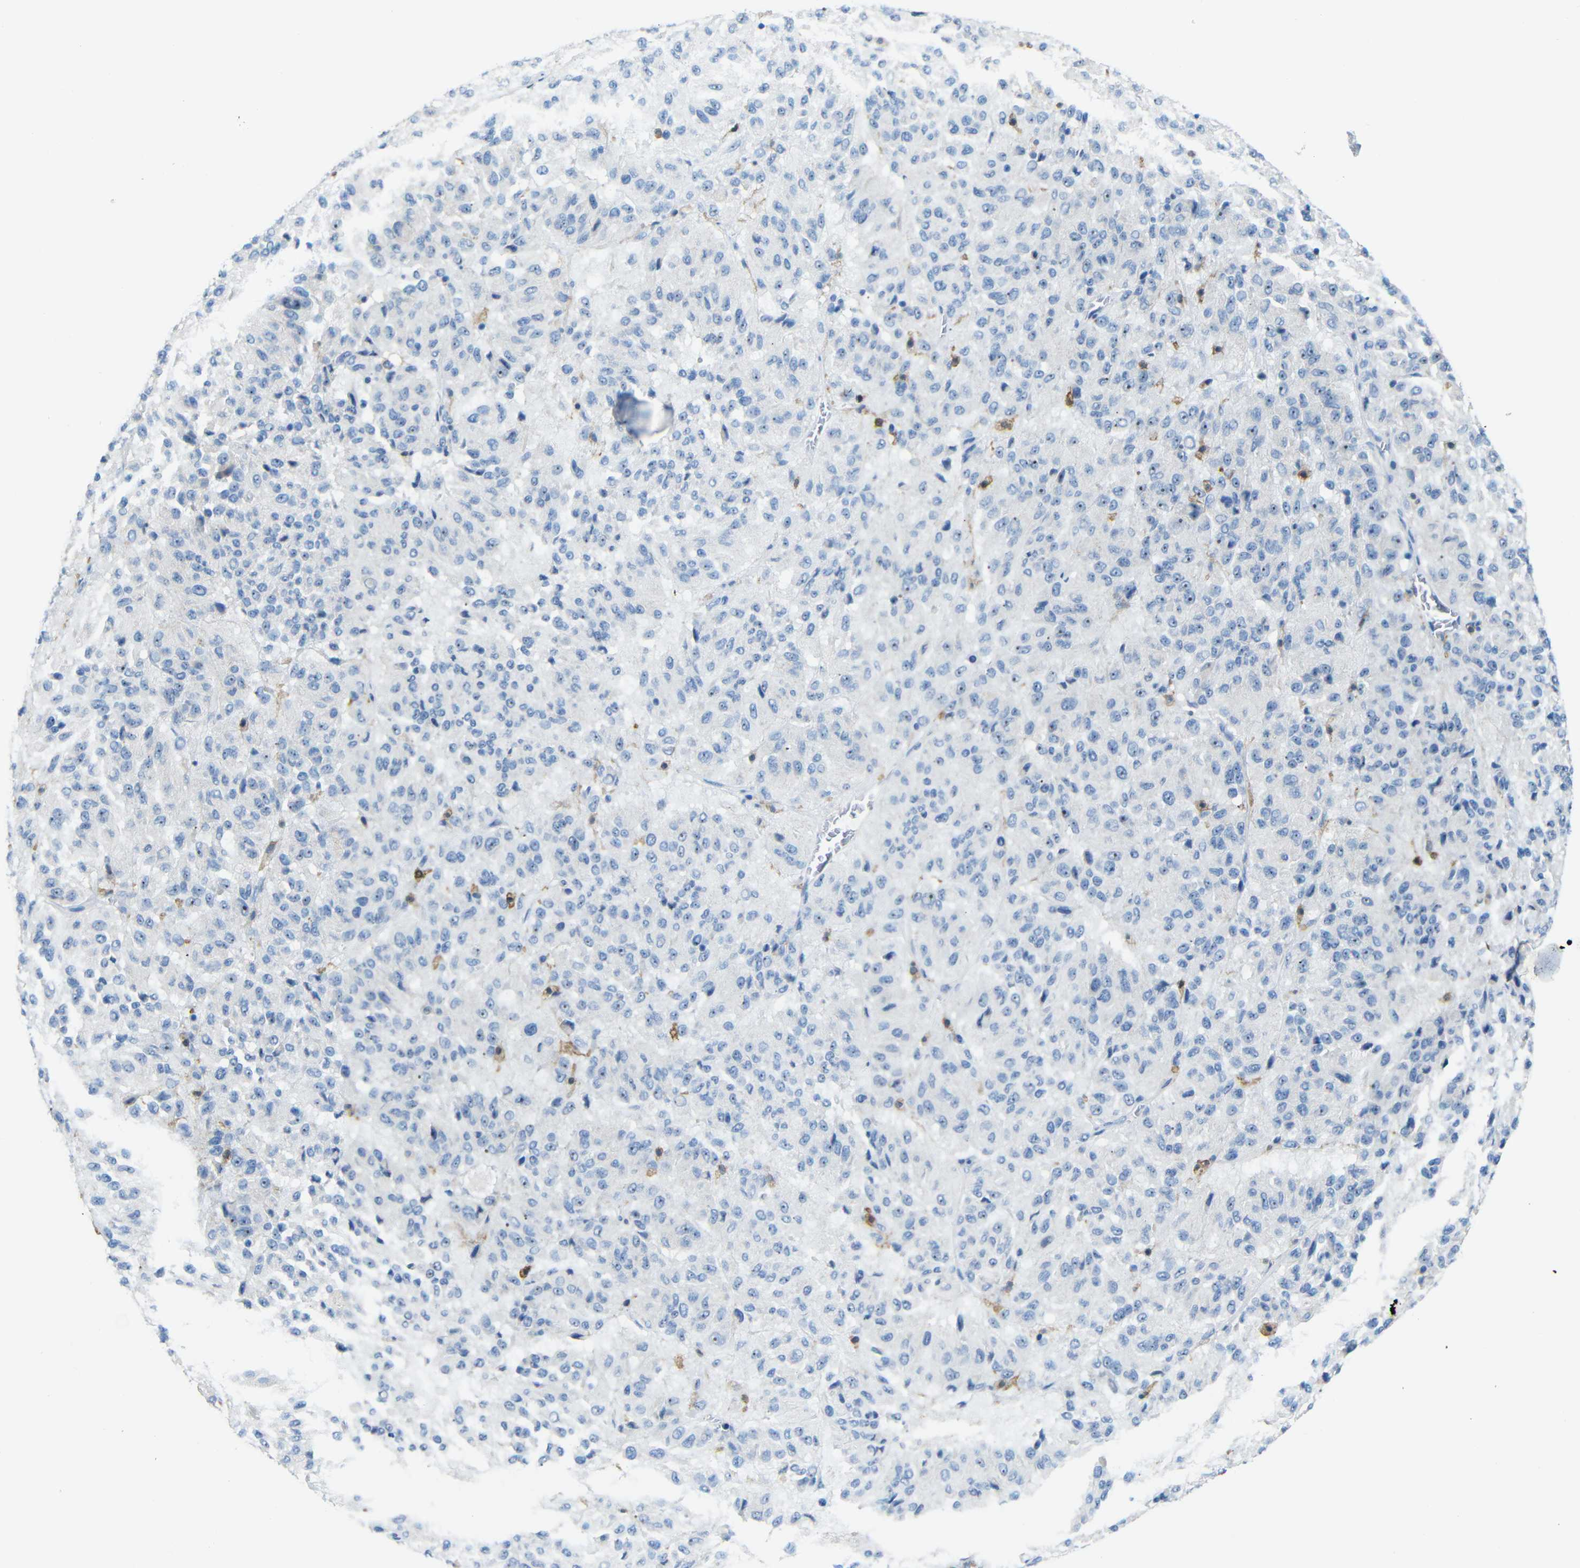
{"staining": {"intensity": "moderate", "quantity": "25%-75%", "location": "nuclear"}, "tissue": "melanoma", "cell_type": "Tumor cells", "image_type": "cancer", "snomed": [{"axis": "morphology", "description": "Malignant melanoma, Metastatic site"}, {"axis": "topography", "description": "Lung"}], "caption": "Melanoma tissue displays moderate nuclear positivity in approximately 25%-75% of tumor cells, visualized by immunohistochemistry.", "gene": "C1orf210", "patient": {"sex": "male", "age": 64}}